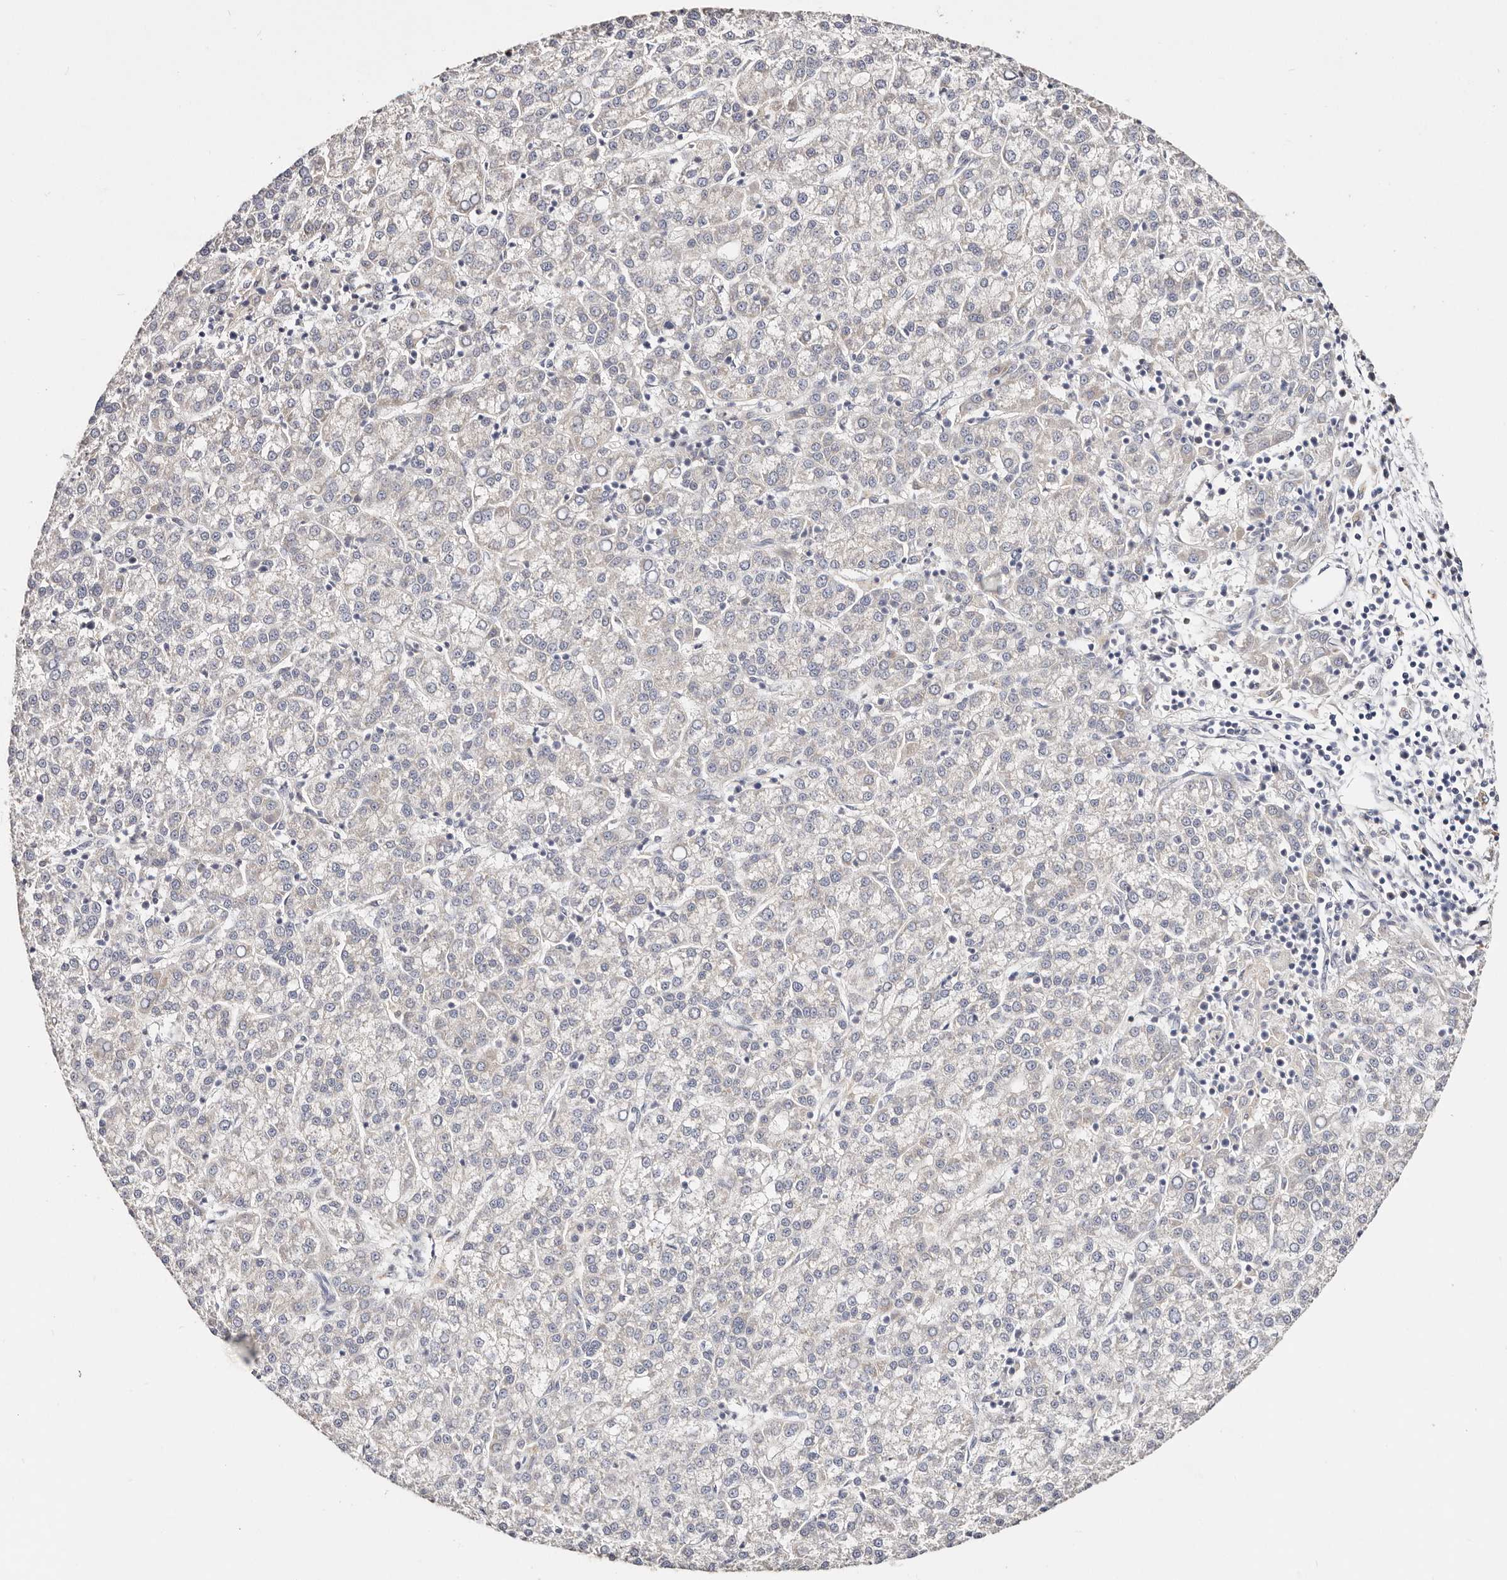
{"staining": {"intensity": "negative", "quantity": "none", "location": "none"}, "tissue": "liver cancer", "cell_type": "Tumor cells", "image_type": "cancer", "snomed": [{"axis": "morphology", "description": "Carcinoma, Hepatocellular, NOS"}, {"axis": "topography", "description": "Liver"}], "caption": "The histopathology image exhibits no staining of tumor cells in liver cancer (hepatocellular carcinoma). (Stains: DAB immunohistochemistry (IHC) with hematoxylin counter stain, Microscopy: brightfield microscopy at high magnification).", "gene": "VIPAS39", "patient": {"sex": "female", "age": 58}}